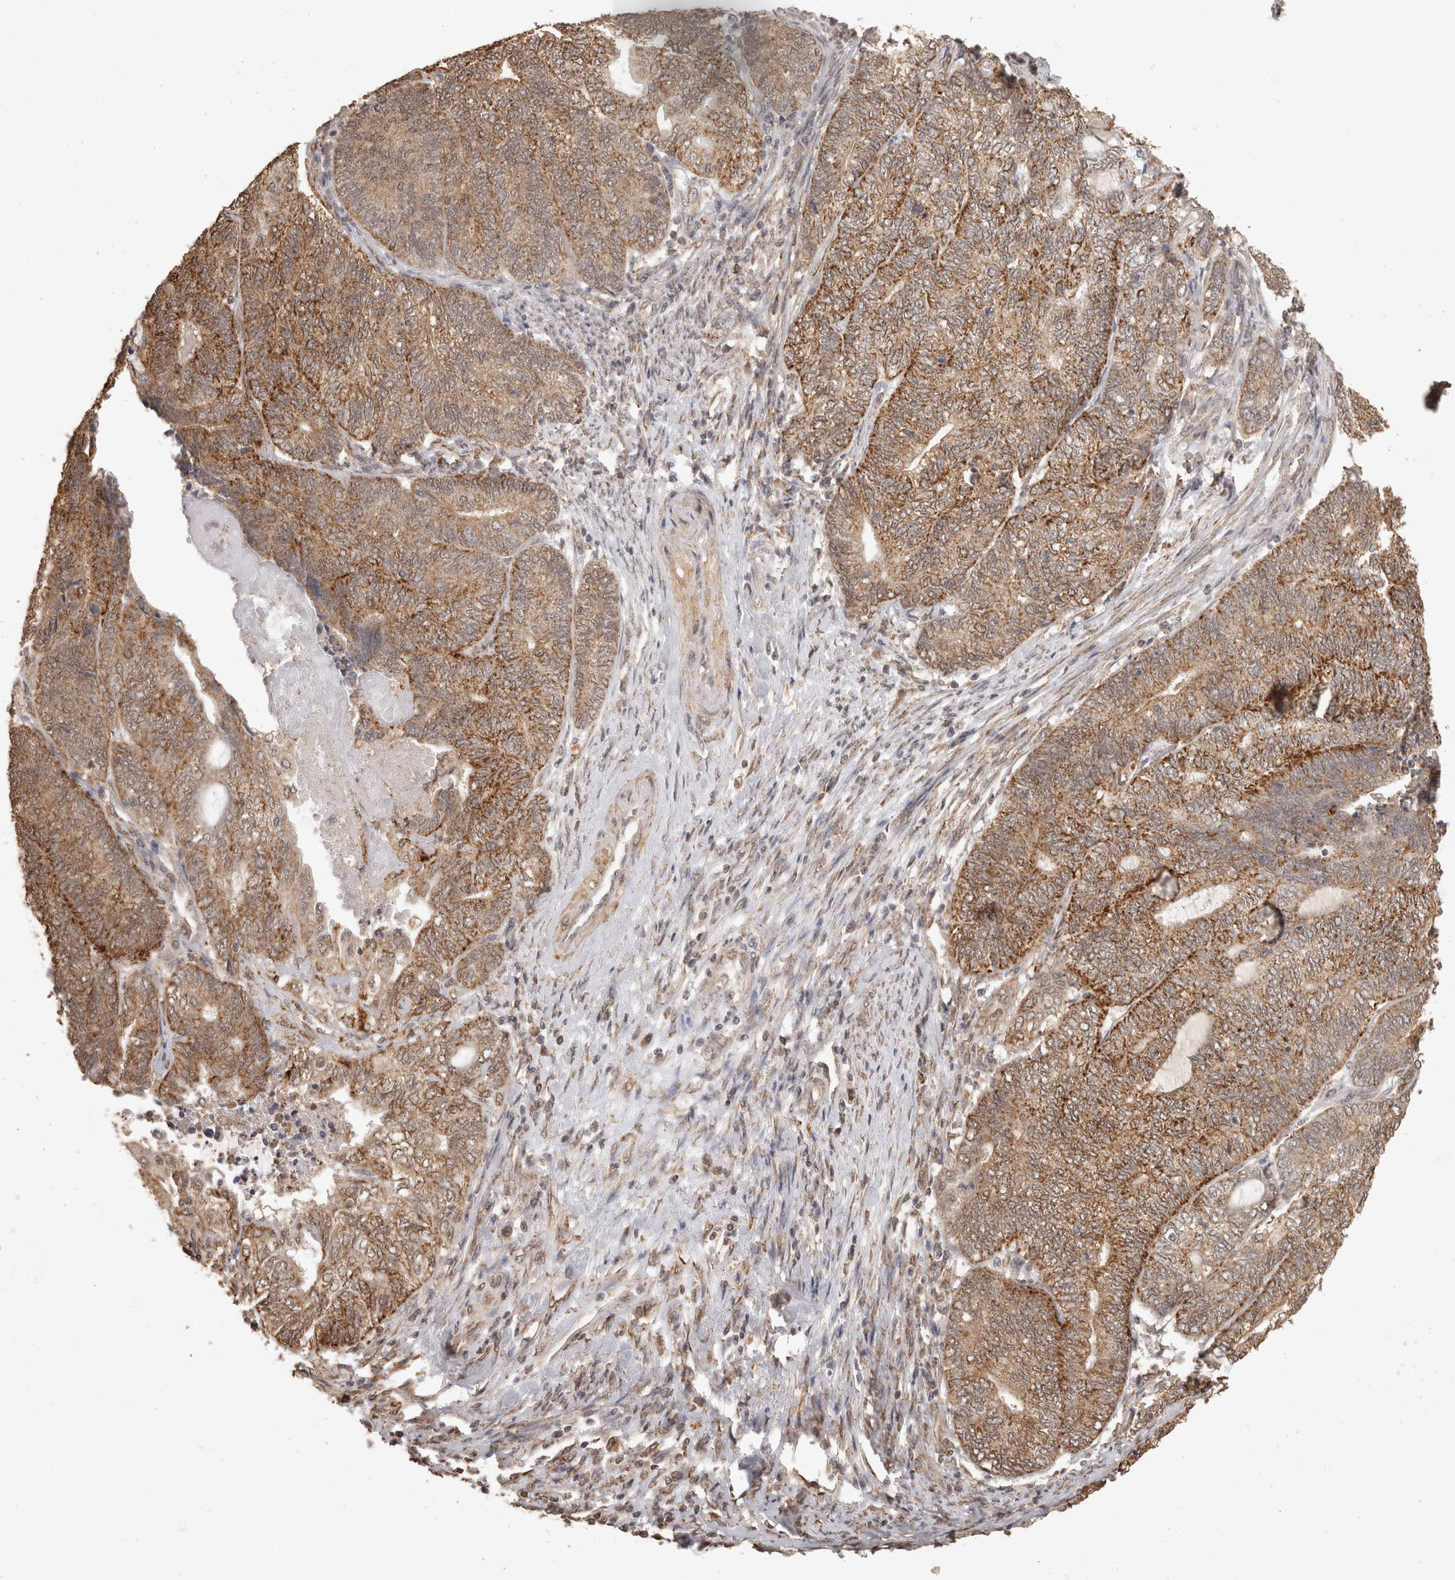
{"staining": {"intensity": "moderate", "quantity": ">75%", "location": "cytoplasmic/membranous"}, "tissue": "endometrial cancer", "cell_type": "Tumor cells", "image_type": "cancer", "snomed": [{"axis": "morphology", "description": "Adenocarcinoma, NOS"}, {"axis": "topography", "description": "Uterus"}, {"axis": "topography", "description": "Endometrium"}], "caption": "Moderate cytoplasmic/membranous positivity is seen in about >75% of tumor cells in endometrial cancer. The protein is shown in brown color, while the nuclei are stained blue.", "gene": "BNIP3L", "patient": {"sex": "female", "age": 70}}